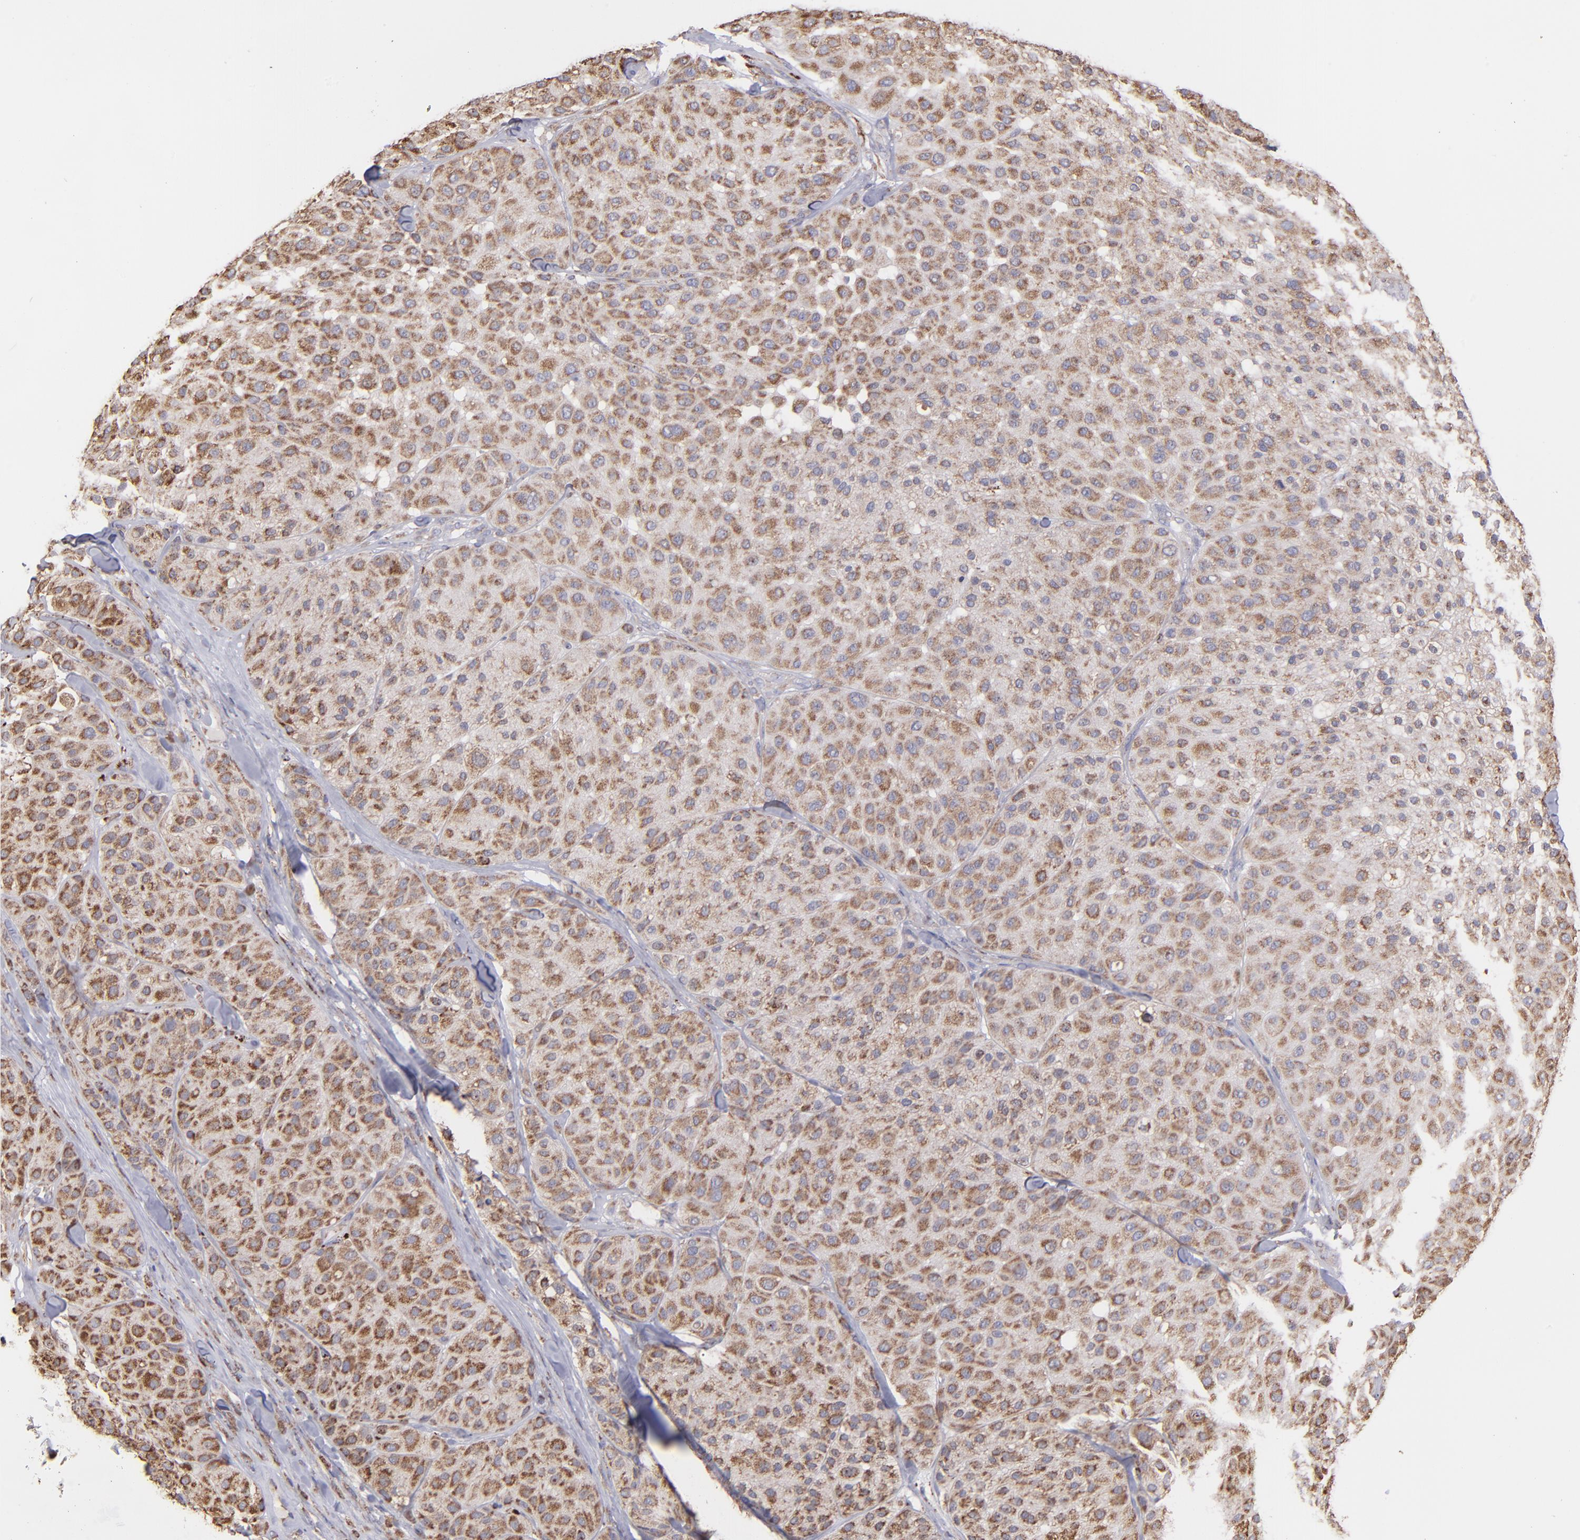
{"staining": {"intensity": "weak", "quantity": ">75%", "location": "cytoplasmic/membranous"}, "tissue": "melanoma", "cell_type": "Tumor cells", "image_type": "cancer", "snomed": [{"axis": "morphology", "description": "Normal tissue, NOS"}, {"axis": "morphology", "description": "Malignant melanoma, Metastatic site"}, {"axis": "topography", "description": "Skin"}], "caption": "Immunohistochemistry photomicrograph of neoplastic tissue: malignant melanoma (metastatic site) stained using immunohistochemistry reveals low levels of weak protein expression localized specifically in the cytoplasmic/membranous of tumor cells, appearing as a cytoplasmic/membranous brown color.", "gene": "MAOB", "patient": {"sex": "male", "age": 41}}